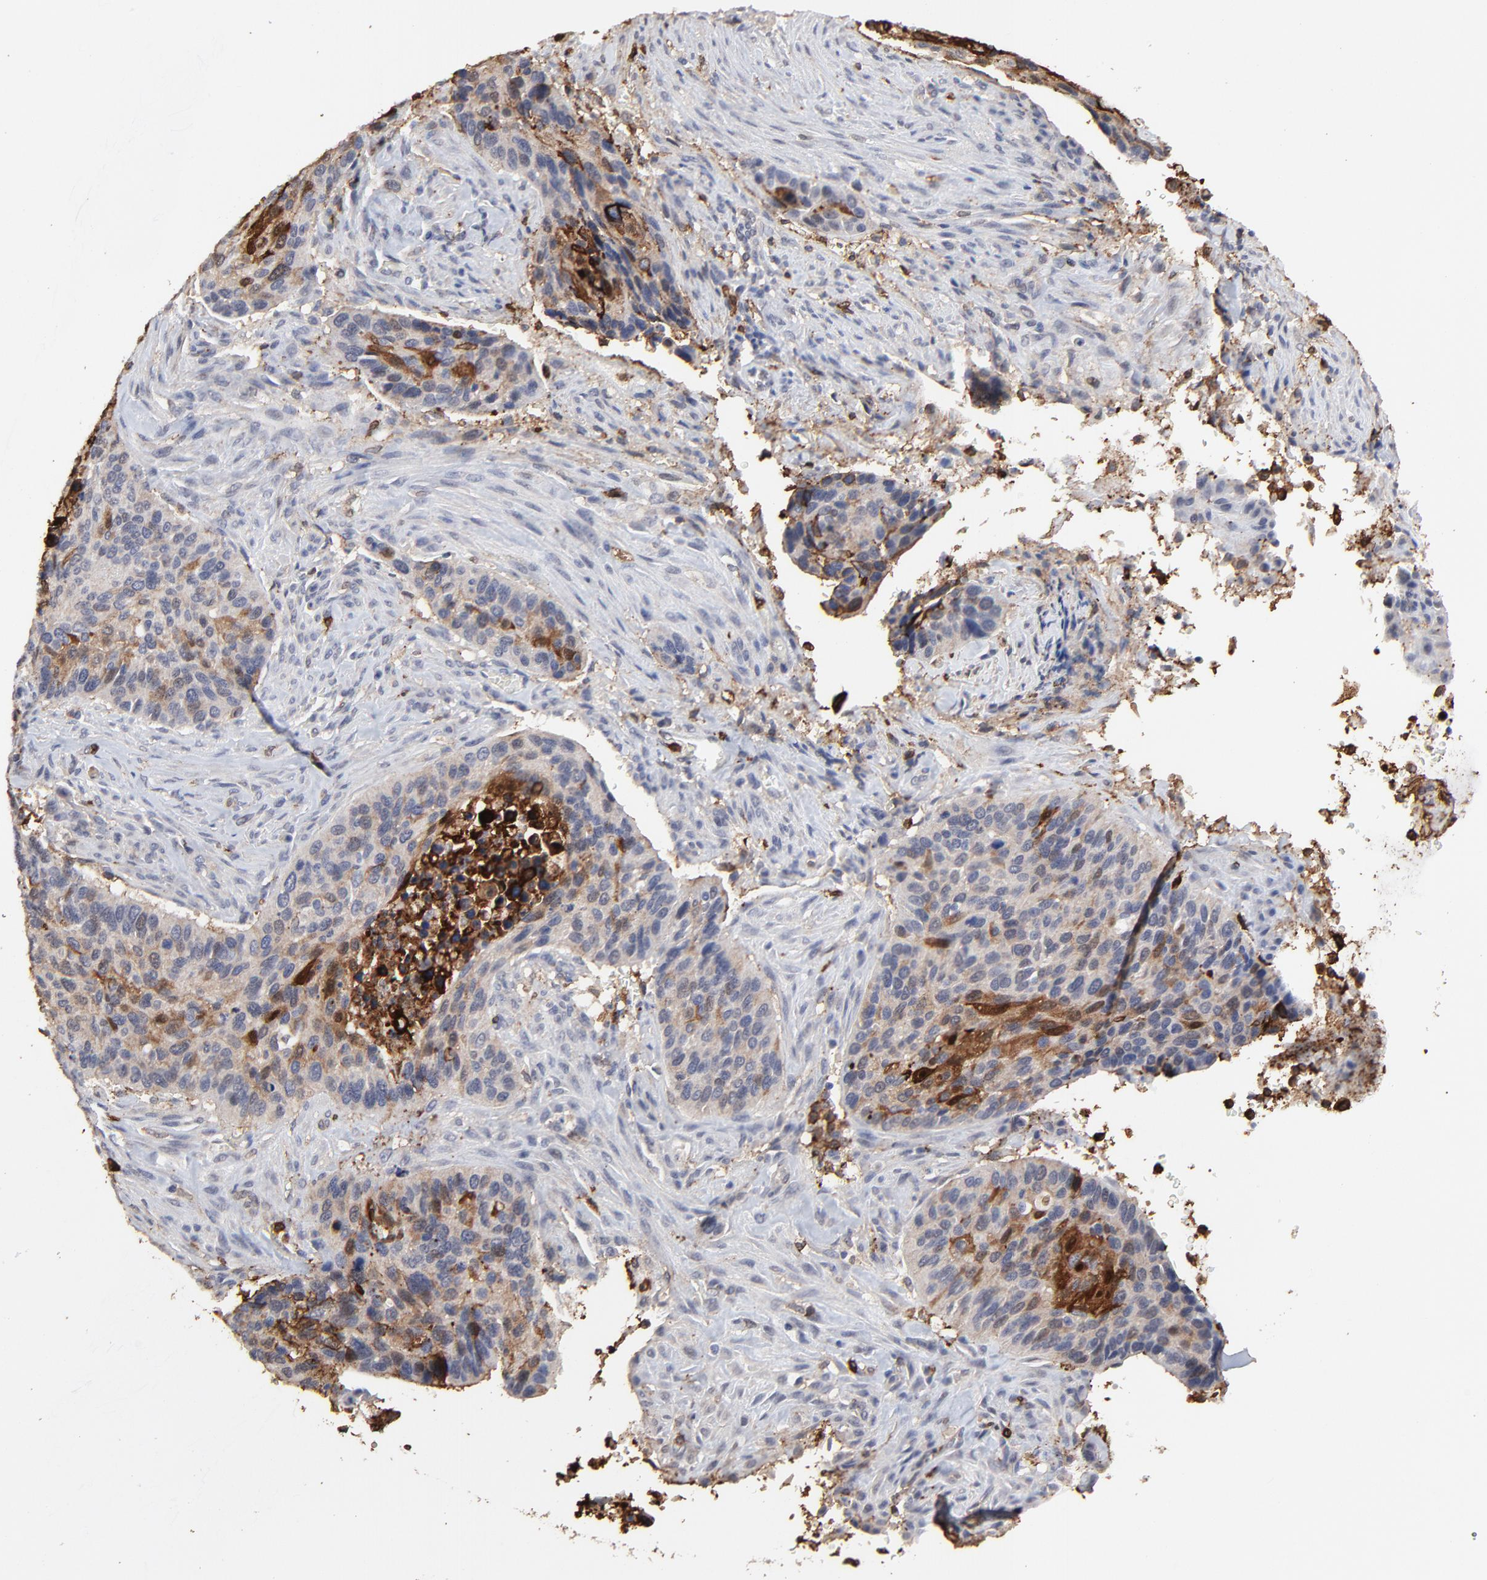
{"staining": {"intensity": "moderate", "quantity": "<25%", "location": "cytoplasmic/membranous"}, "tissue": "cervical cancer", "cell_type": "Tumor cells", "image_type": "cancer", "snomed": [{"axis": "morphology", "description": "Adenocarcinoma, NOS"}, {"axis": "topography", "description": "Cervix"}], "caption": "A histopathology image of cervical cancer stained for a protein demonstrates moderate cytoplasmic/membranous brown staining in tumor cells. (IHC, brightfield microscopy, high magnification).", "gene": "SLC6A14", "patient": {"sex": "female", "age": 29}}